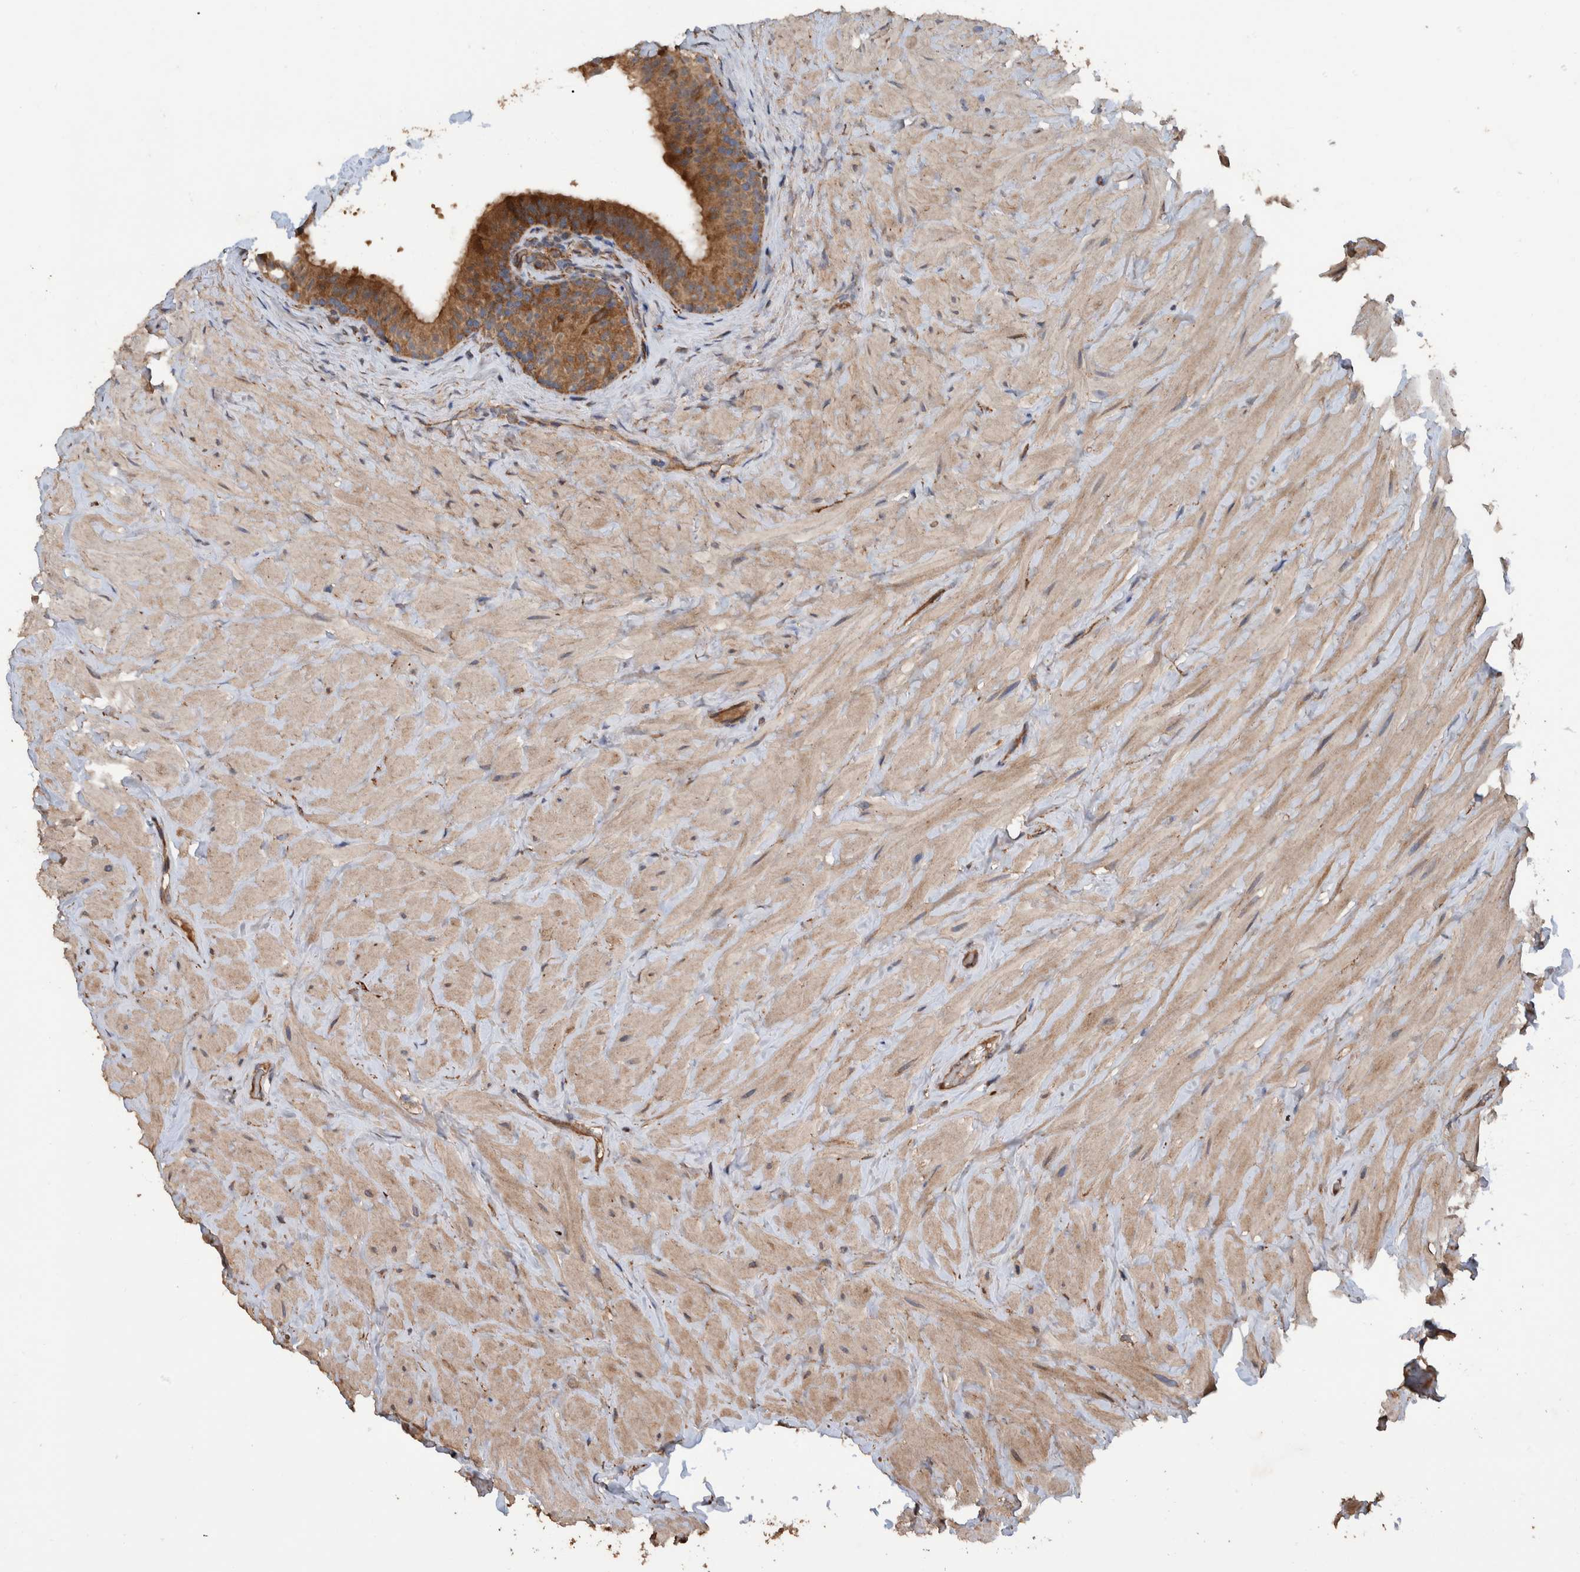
{"staining": {"intensity": "moderate", "quantity": ">75%", "location": "cytoplasmic/membranous"}, "tissue": "epididymis", "cell_type": "Glandular cells", "image_type": "normal", "snomed": [{"axis": "morphology", "description": "Normal tissue, NOS"}, {"axis": "topography", "description": "Vascular tissue"}, {"axis": "topography", "description": "Epididymis"}], "caption": "Immunohistochemical staining of normal human epididymis shows >75% levels of moderate cytoplasmic/membranous protein staining in about >75% of glandular cells.", "gene": "ENSG00000251537", "patient": {"sex": "male", "age": 49}}